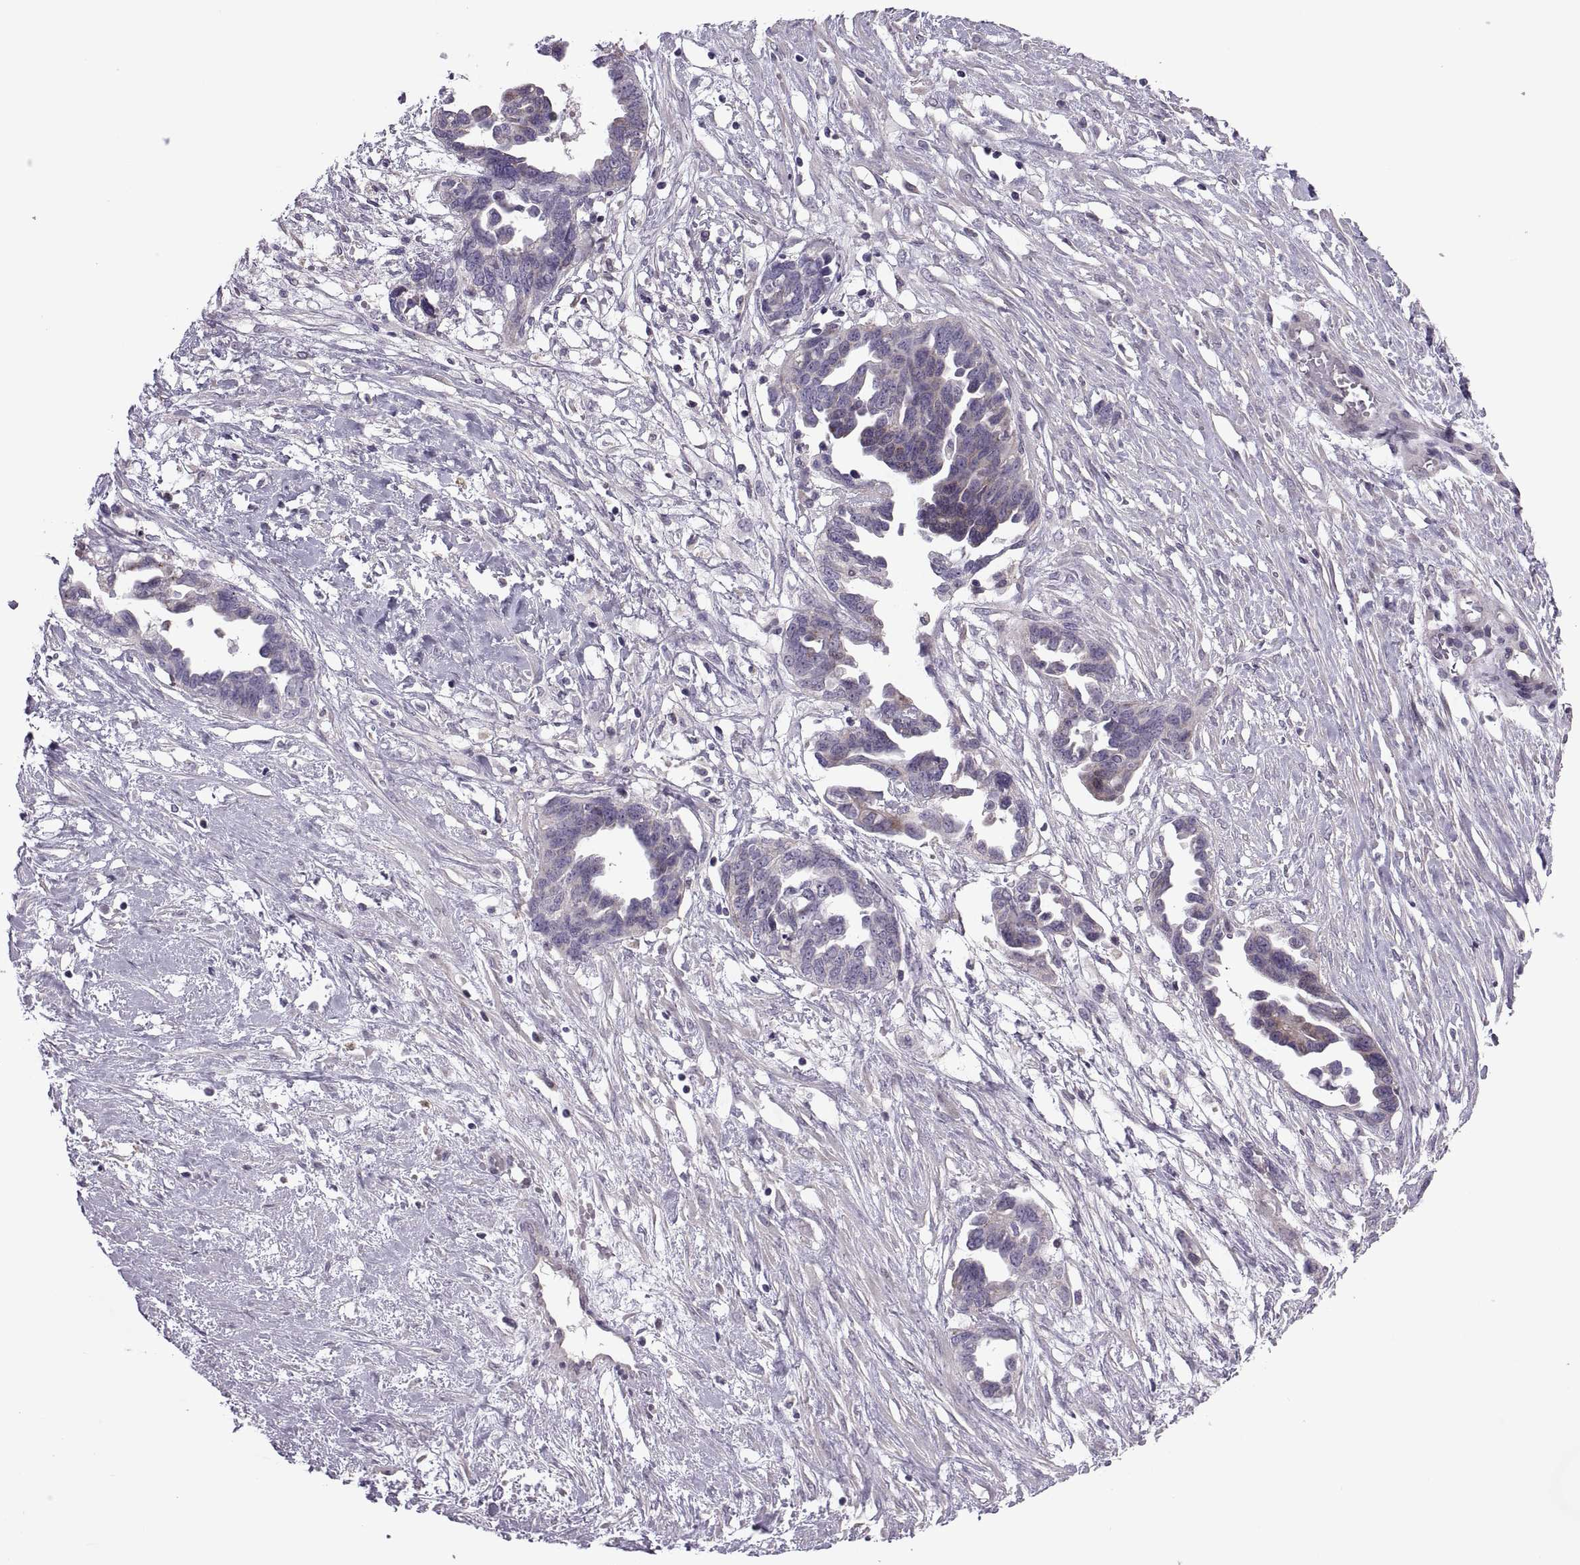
{"staining": {"intensity": "weak", "quantity": "<25%", "location": "cytoplasmic/membranous"}, "tissue": "ovarian cancer", "cell_type": "Tumor cells", "image_type": "cancer", "snomed": [{"axis": "morphology", "description": "Cystadenocarcinoma, serous, NOS"}, {"axis": "topography", "description": "Ovary"}], "caption": "The histopathology image exhibits no significant expression in tumor cells of ovarian serous cystadenocarcinoma. (DAB immunohistochemistry, high magnification).", "gene": "ODF3", "patient": {"sex": "female", "age": 69}}